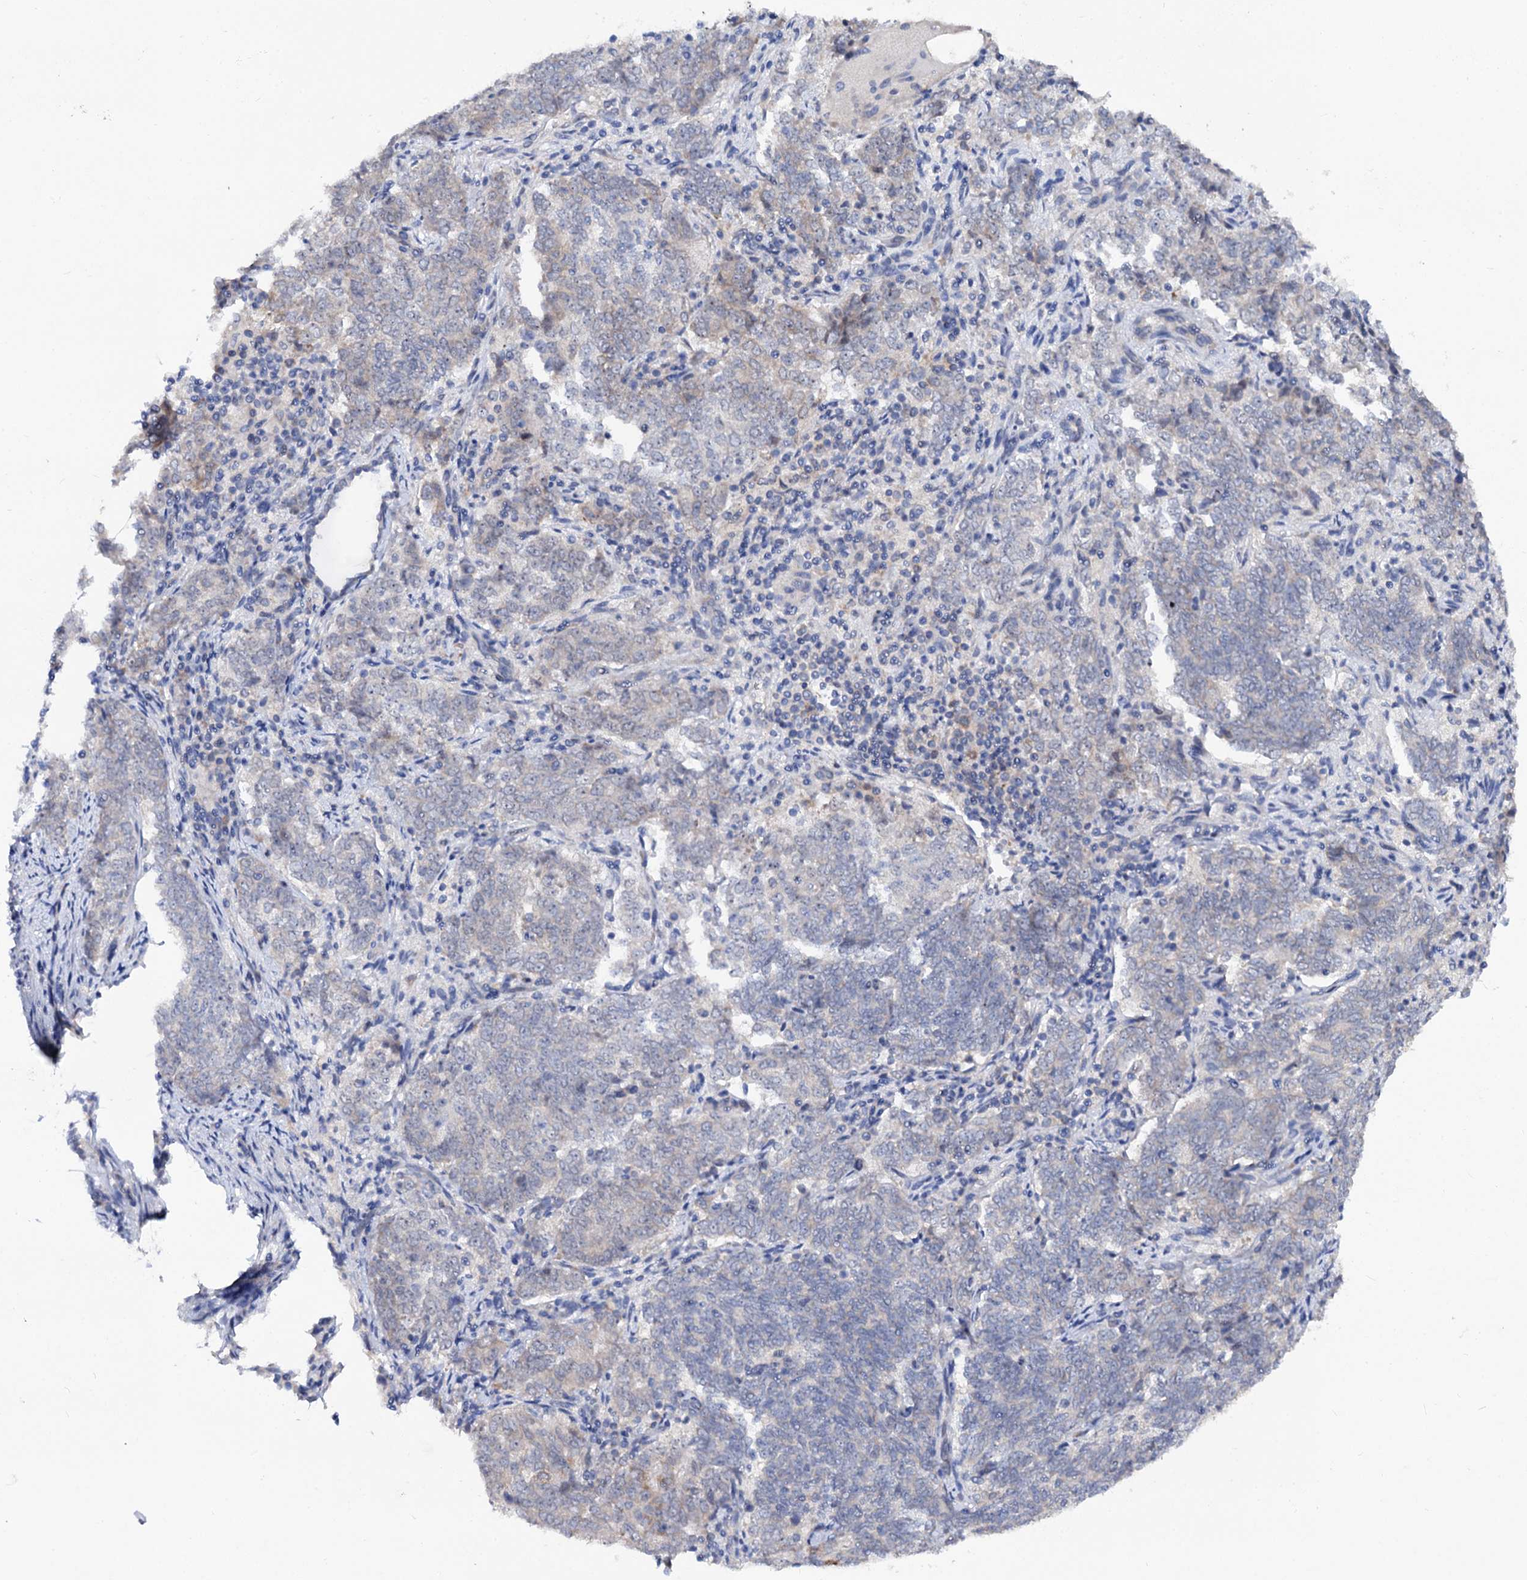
{"staining": {"intensity": "negative", "quantity": "none", "location": "none"}, "tissue": "endometrial cancer", "cell_type": "Tumor cells", "image_type": "cancer", "snomed": [{"axis": "morphology", "description": "Adenocarcinoma, NOS"}, {"axis": "topography", "description": "Endometrium"}], "caption": "Tumor cells show no significant protein positivity in adenocarcinoma (endometrial).", "gene": "CAPRIN2", "patient": {"sex": "female", "age": 80}}